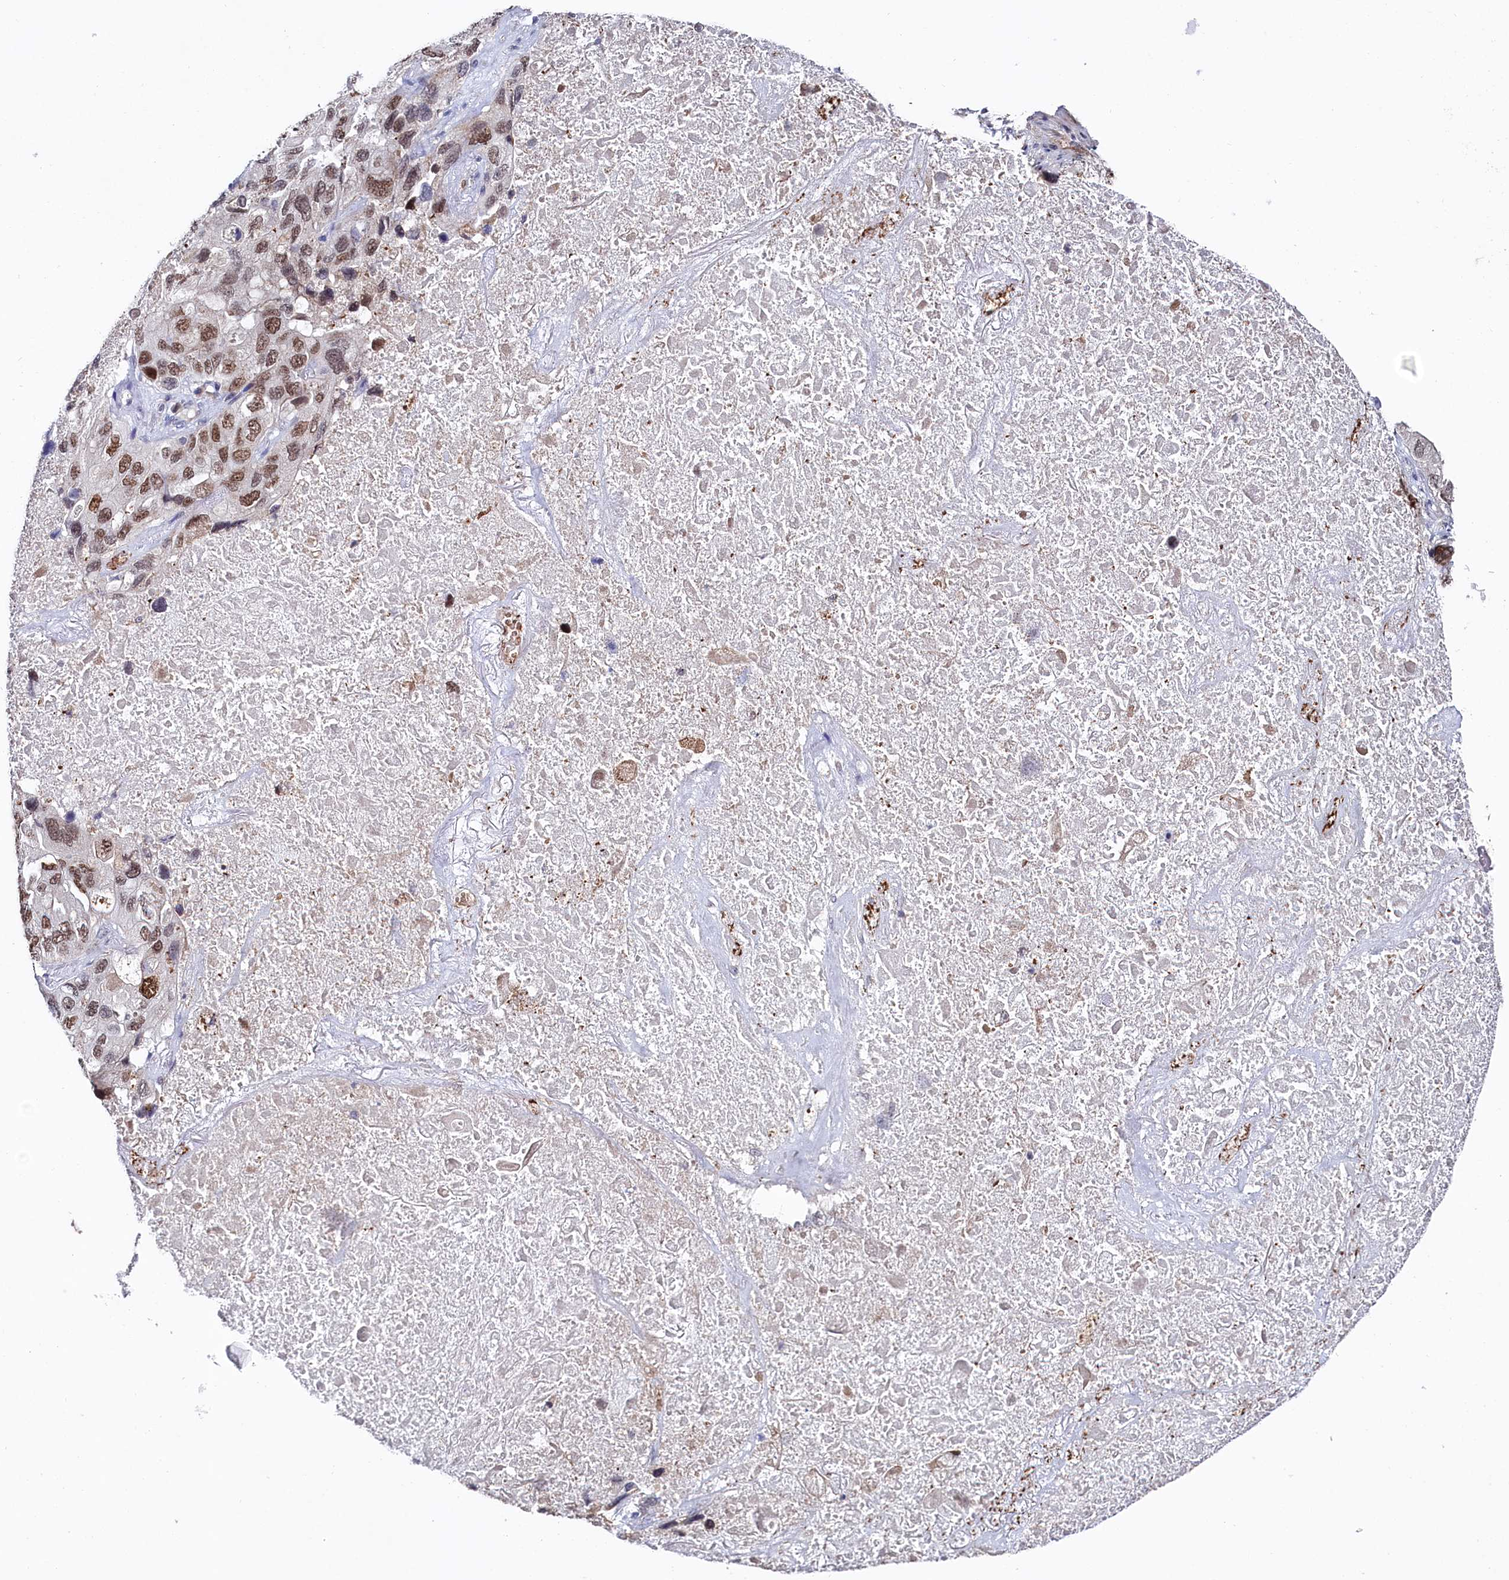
{"staining": {"intensity": "moderate", "quantity": ">75%", "location": "nuclear"}, "tissue": "lung cancer", "cell_type": "Tumor cells", "image_type": "cancer", "snomed": [{"axis": "morphology", "description": "Squamous cell carcinoma, NOS"}, {"axis": "topography", "description": "Lung"}], "caption": "Lung cancer (squamous cell carcinoma) stained with a protein marker demonstrates moderate staining in tumor cells.", "gene": "TIGD4", "patient": {"sex": "female", "age": 73}}